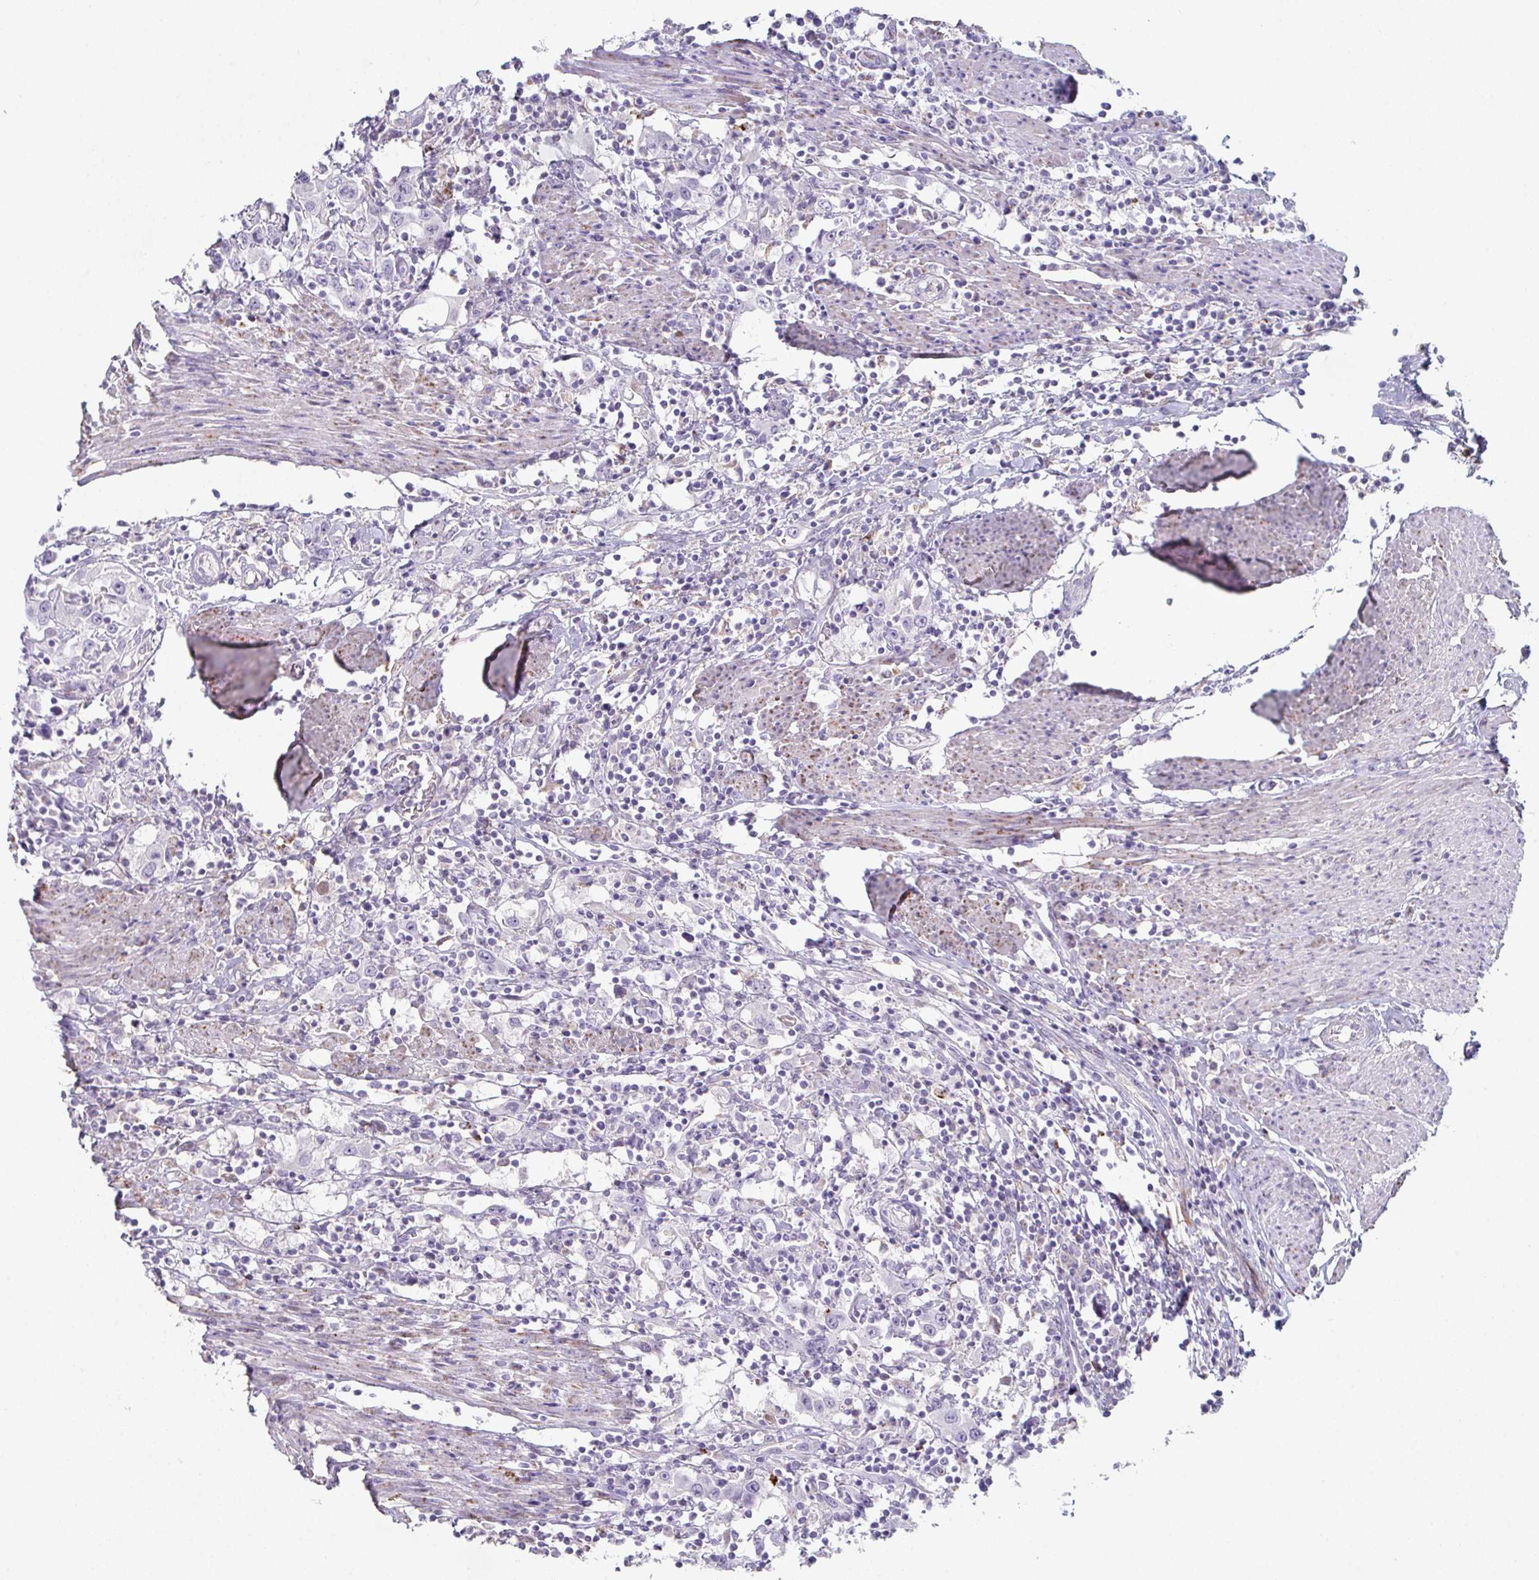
{"staining": {"intensity": "negative", "quantity": "none", "location": "none"}, "tissue": "urothelial cancer", "cell_type": "Tumor cells", "image_type": "cancer", "snomed": [{"axis": "morphology", "description": "Urothelial carcinoma, High grade"}, {"axis": "topography", "description": "Urinary bladder"}], "caption": "This is an immunohistochemistry histopathology image of human urothelial cancer. There is no expression in tumor cells.", "gene": "ADAM21", "patient": {"sex": "male", "age": 61}}